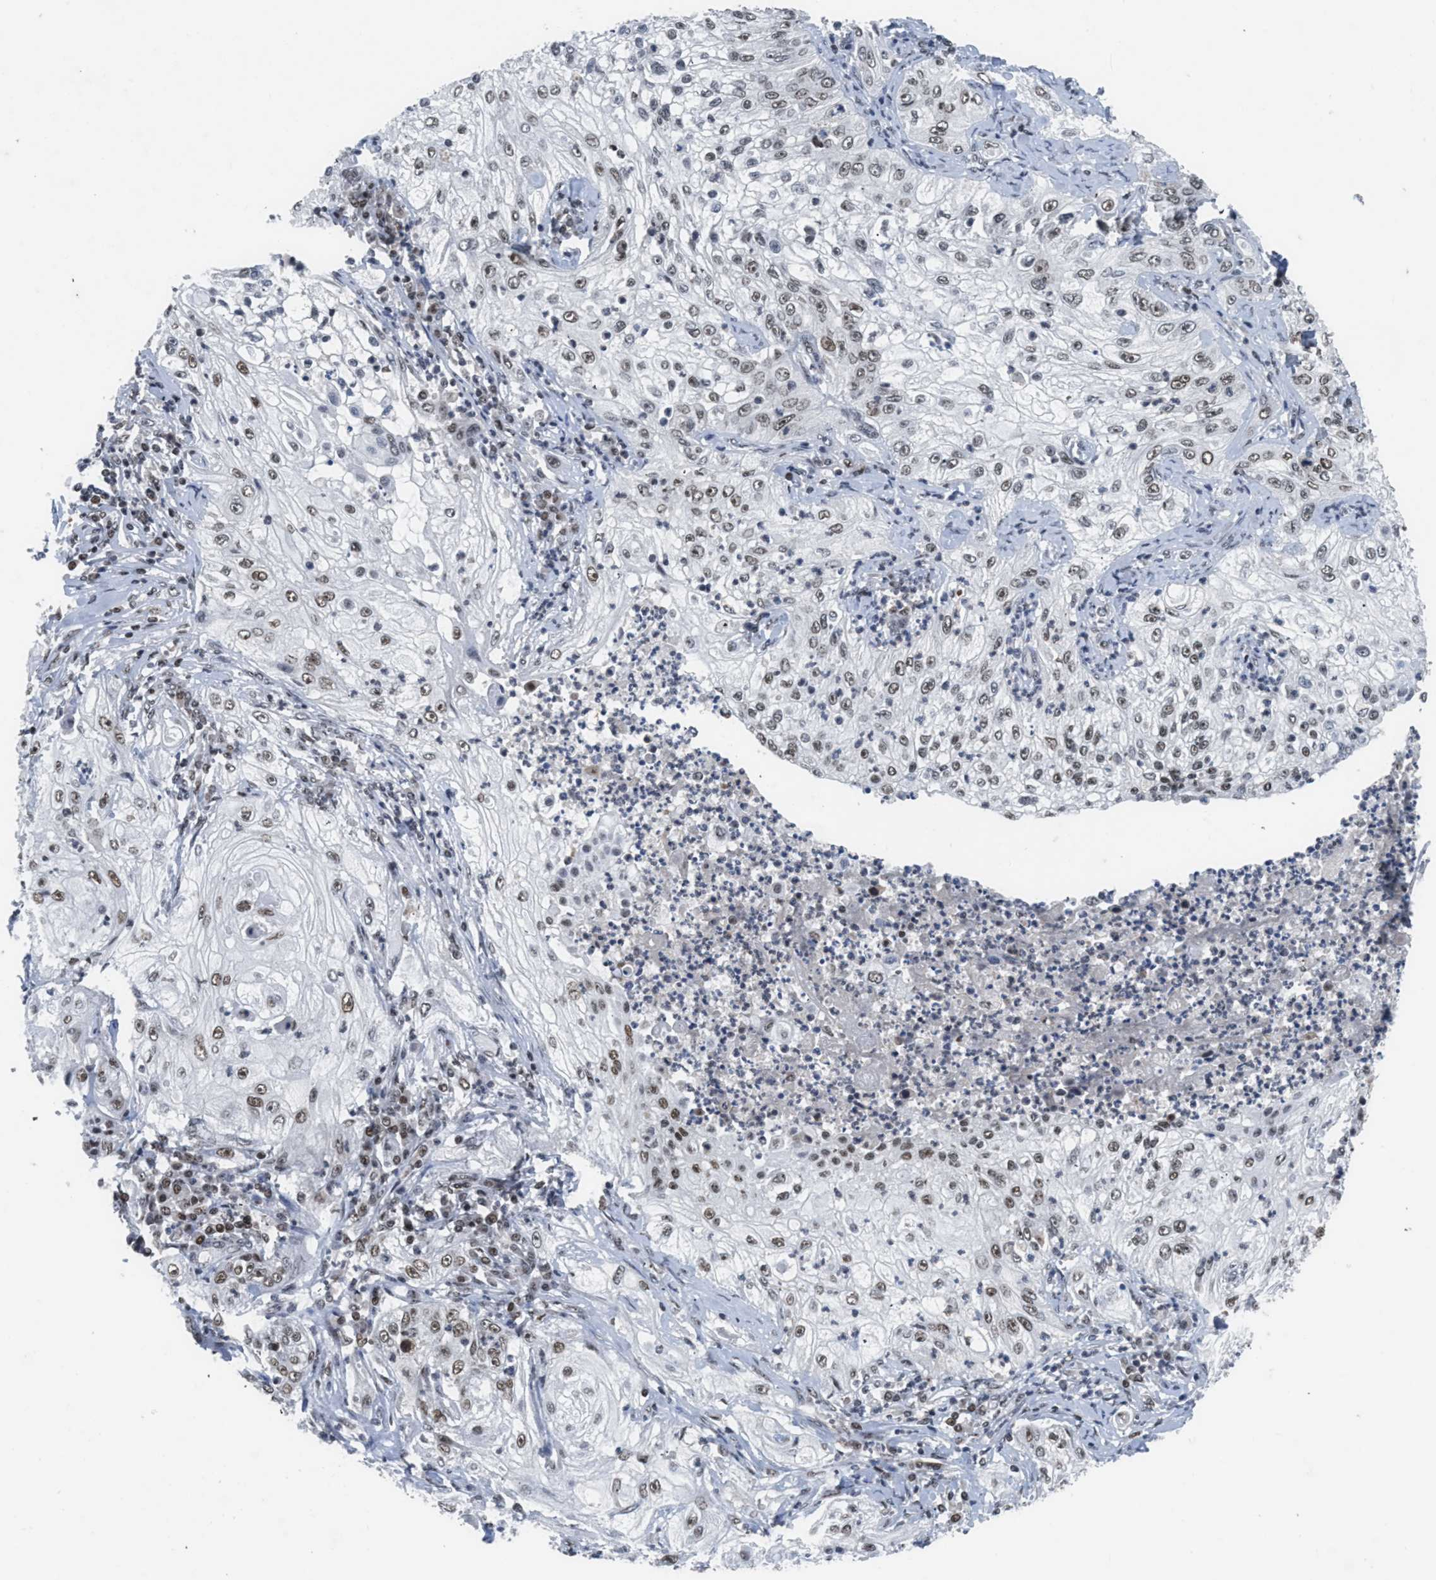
{"staining": {"intensity": "moderate", "quantity": "25%-75%", "location": "nuclear"}, "tissue": "lung cancer", "cell_type": "Tumor cells", "image_type": "cancer", "snomed": [{"axis": "morphology", "description": "Inflammation, NOS"}, {"axis": "morphology", "description": "Squamous cell carcinoma, NOS"}, {"axis": "topography", "description": "Lymph node"}, {"axis": "topography", "description": "Soft tissue"}, {"axis": "topography", "description": "Lung"}], "caption": "Lung squamous cell carcinoma stained for a protein shows moderate nuclear positivity in tumor cells.", "gene": "RAD51B", "patient": {"sex": "male", "age": 66}}